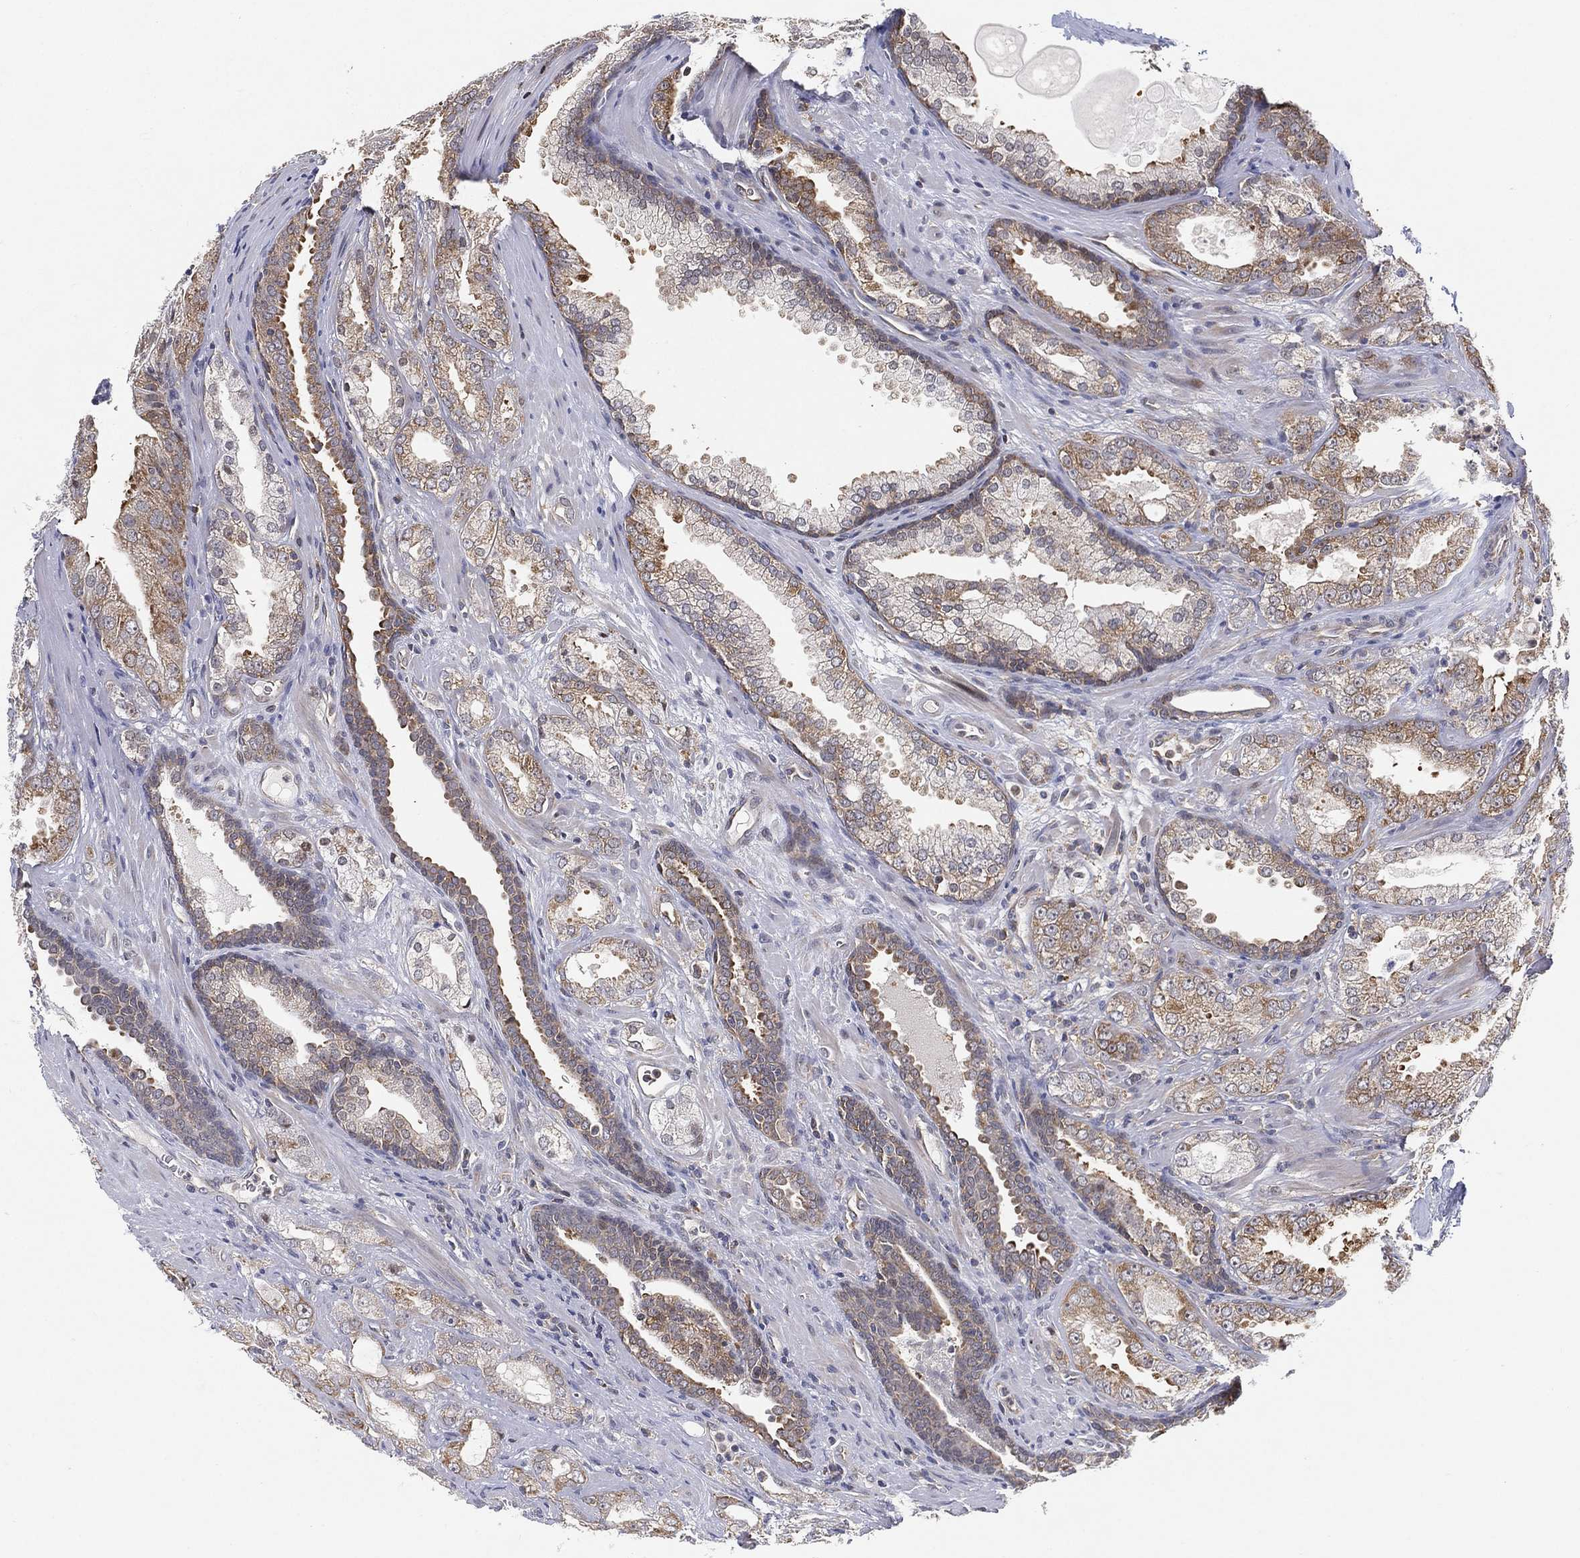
{"staining": {"intensity": "moderate", "quantity": ">75%", "location": "cytoplasmic/membranous"}, "tissue": "prostate cancer", "cell_type": "Tumor cells", "image_type": "cancer", "snomed": [{"axis": "morphology", "description": "Adenocarcinoma, NOS"}, {"axis": "morphology", "description": "Adenocarcinoma, High grade"}, {"axis": "topography", "description": "Prostate"}], "caption": "Immunohistochemistry (IHC) staining of prostate cancer (adenocarcinoma), which exhibits medium levels of moderate cytoplasmic/membranous positivity in about >75% of tumor cells indicating moderate cytoplasmic/membranous protein staining. The staining was performed using DAB (3,3'-diaminobenzidine) (brown) for protein detection and nuclei were counterstained in hematoxylin (blue).", "gene": "TMTC4", "patient": {"sex": "male", "age": 70}}